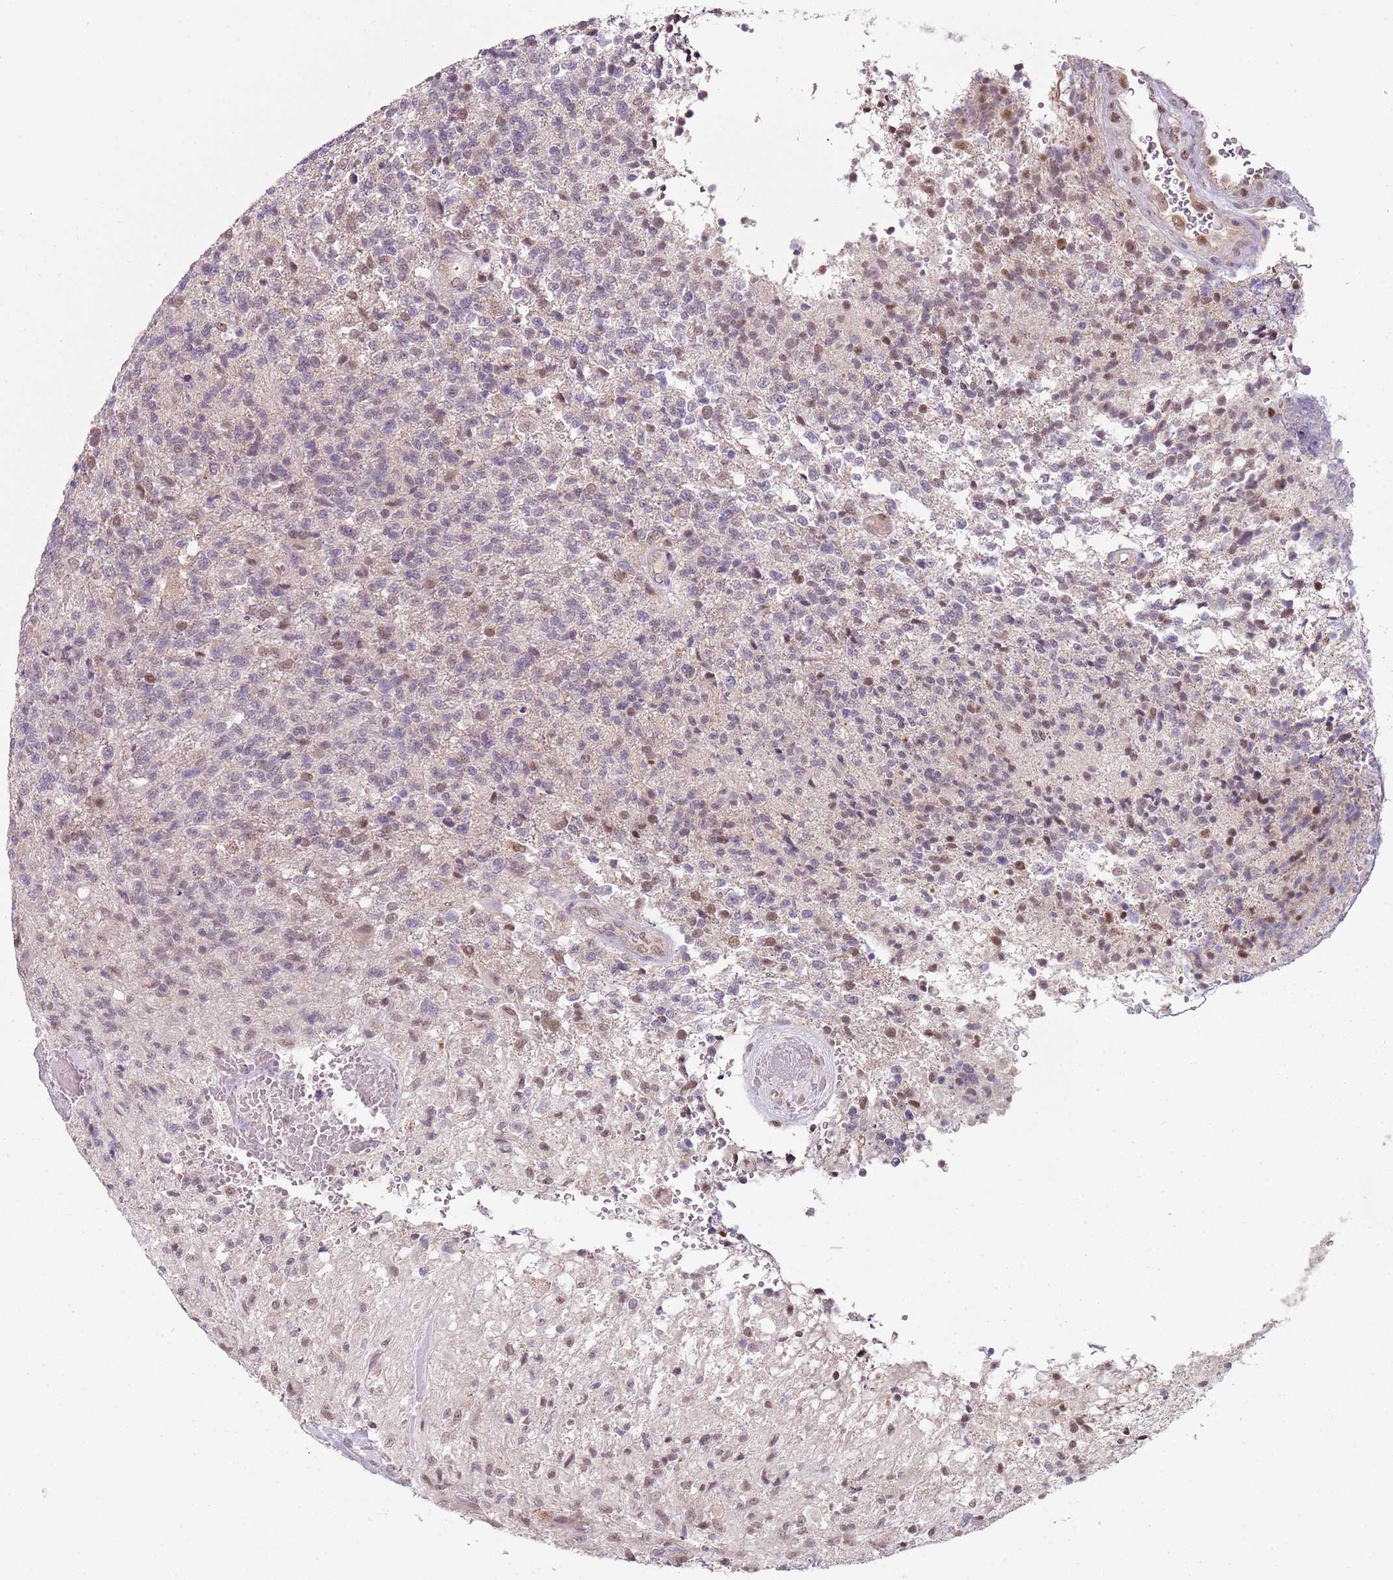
{"staining": {"intensity": "weak", "quantity": "25%-75%", "location": "nuclear"}, "tissue": "glioma", "cell_type": "Tumor cells", "image_type": "cancer", "snomed": [{"axis": "morphology", "description": "Glioma, malignant, High grade"}, {"axis": "topography", "description": "Brain"}], "caption": "IHC histopathology image of neoplastic tissue: human malignant high-grade glioma stained using immunohistochemistry (IHC) exhibits low levels of weak protein expression localized specifically in the nuclear of tumor cells, appearing as a nuclear brown color.", "gene": "SMARCAL1", "patient": {"sex": "male", "age": 56}}